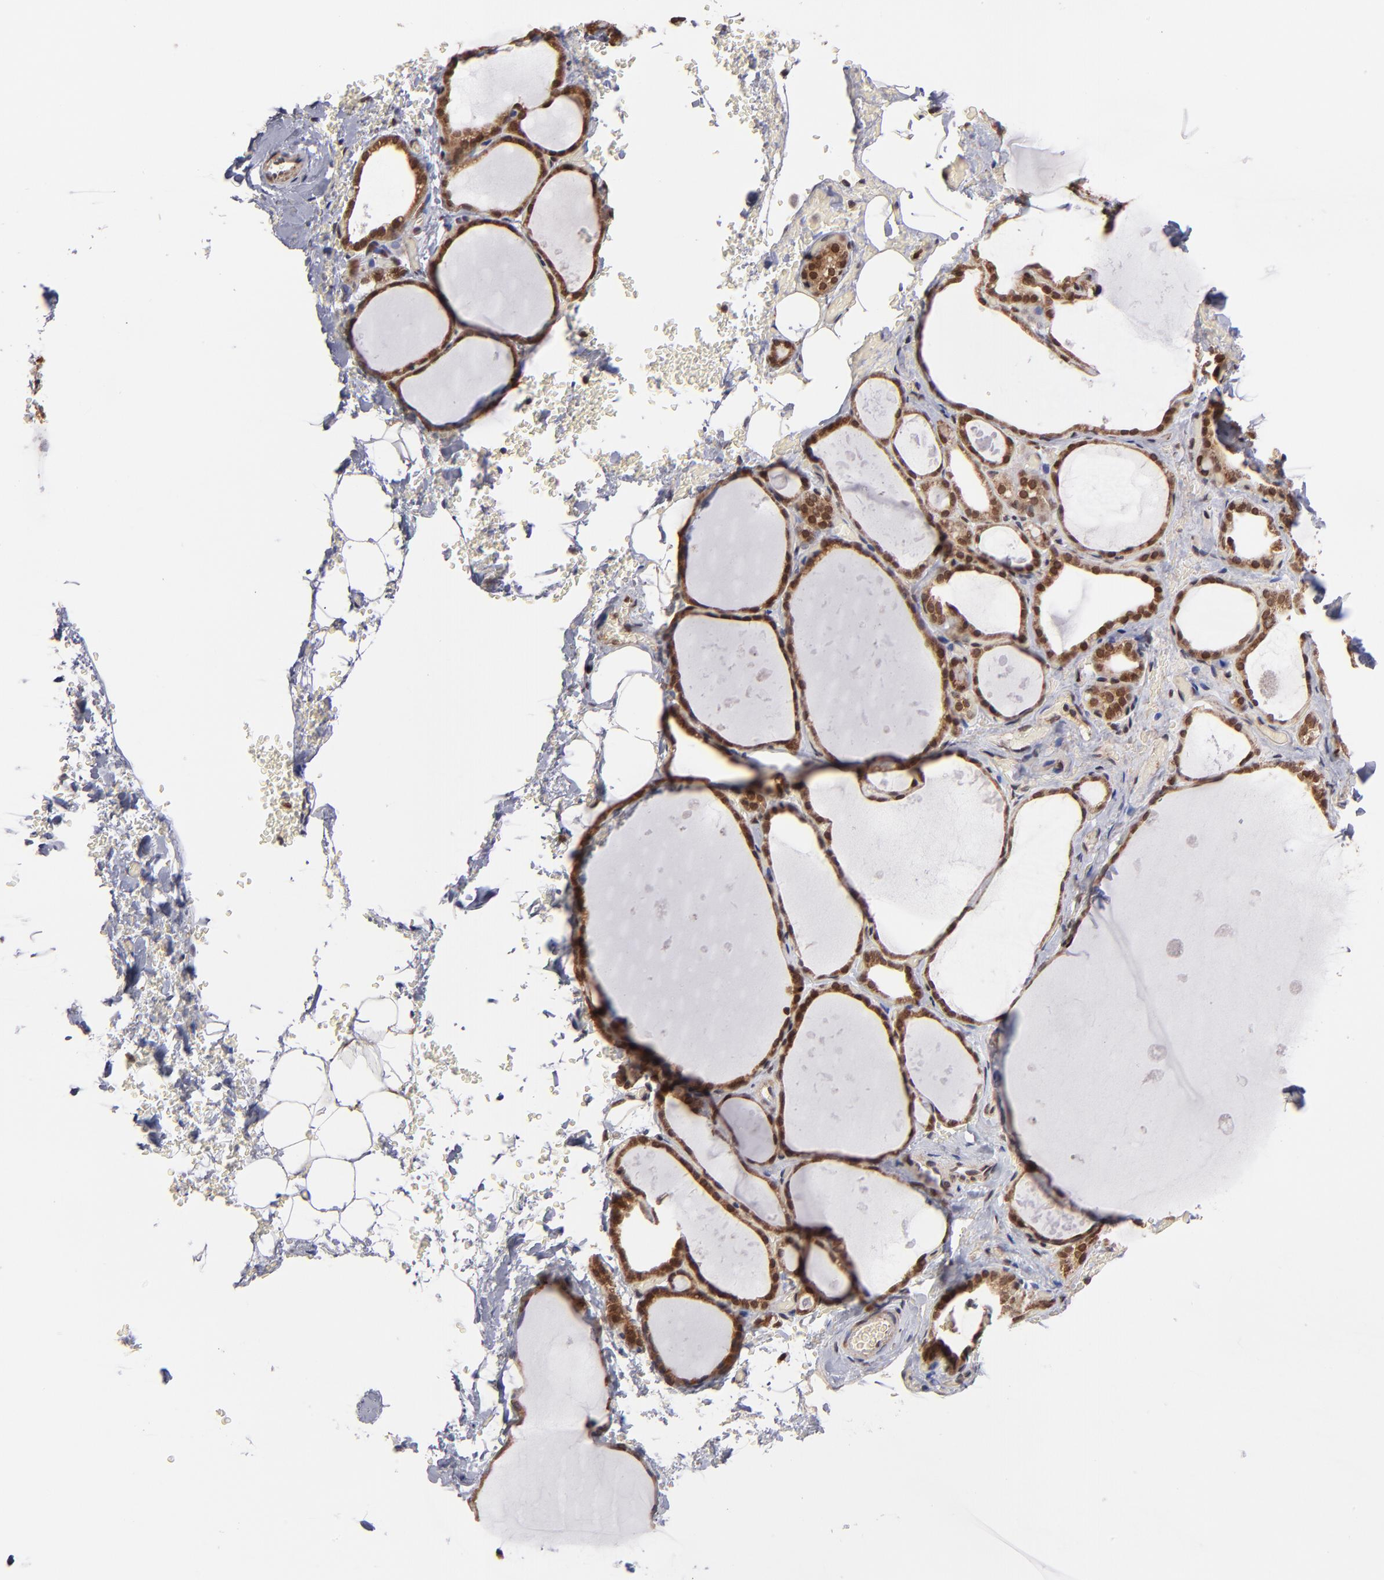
{"staining": {"intensity": "moderate", "quantity": ">75%", "location": "cytoplasmic/membranous,nuclear"}, "tissue": "thyroid gland", "cell_type": "Glandular cells", "image_type": "normal", "snomed": [{"axis": "morphology", "description": "Normal tissue, NOS"}, {"axis": "topography", "description": "Thyroid gland"}], "caption": "A histopathology image of thyroid gland stained for a protein shows moderate cytoplasmic/membranous,nuclear brown staining in glandular cells.", "gene": "TOP1MT", "patient": {"sex": "male", "age": 61}}